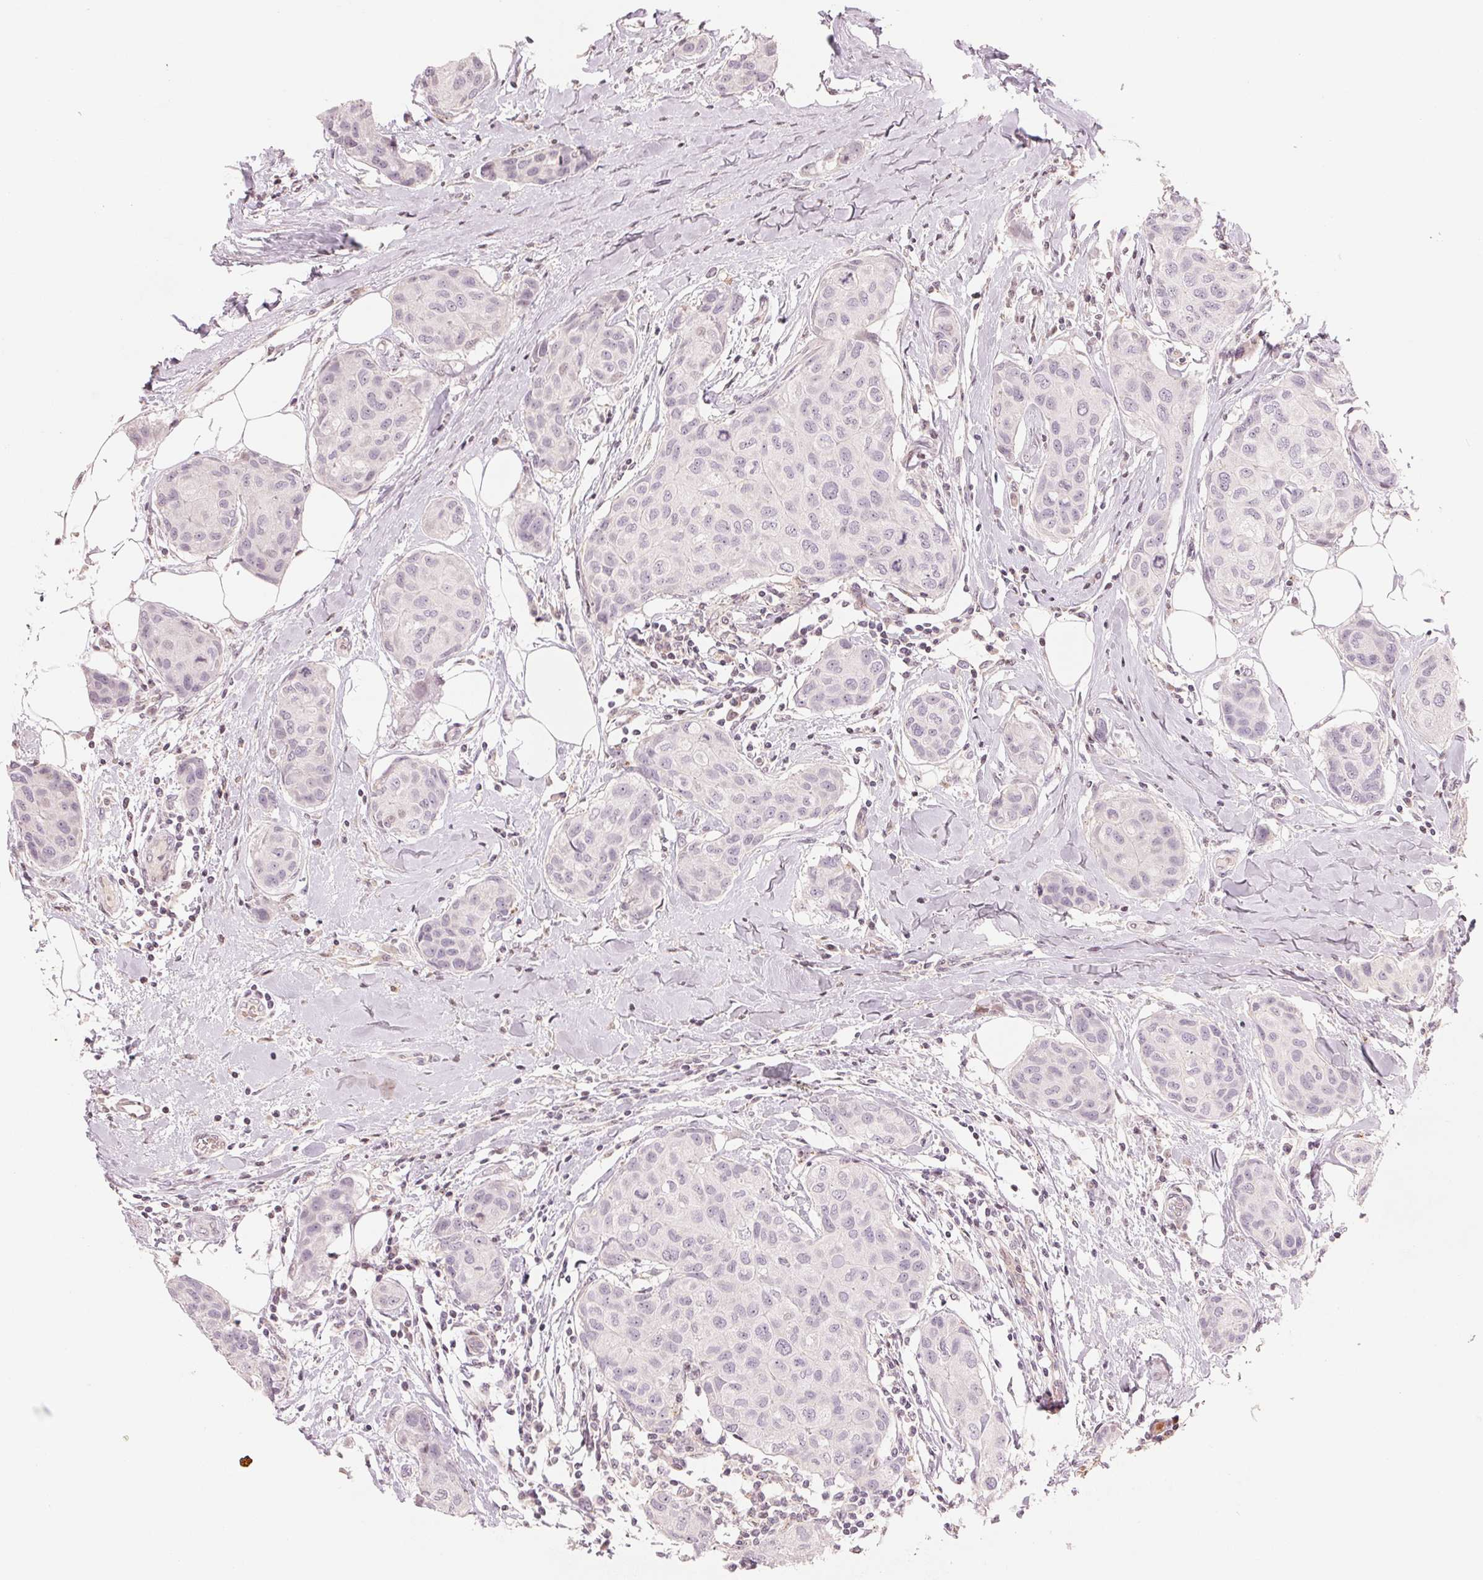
{"staining": {"intensity": "negative", "quantity": "none", "location": "none"}, "tissue": "breast cancer", "cell_type": "Tumor cells", "image_type": "cancer", "snomed": [{"axis": "morphology", "description": "Duct carcinoma"}, {"axis": "topography", "description": "Breast"}], "caption": "The image demonstrates no staining of tumor cells in breast cancer.", "gene": "SLC17A4", "patient": {"sex": "female", "age": 80}}